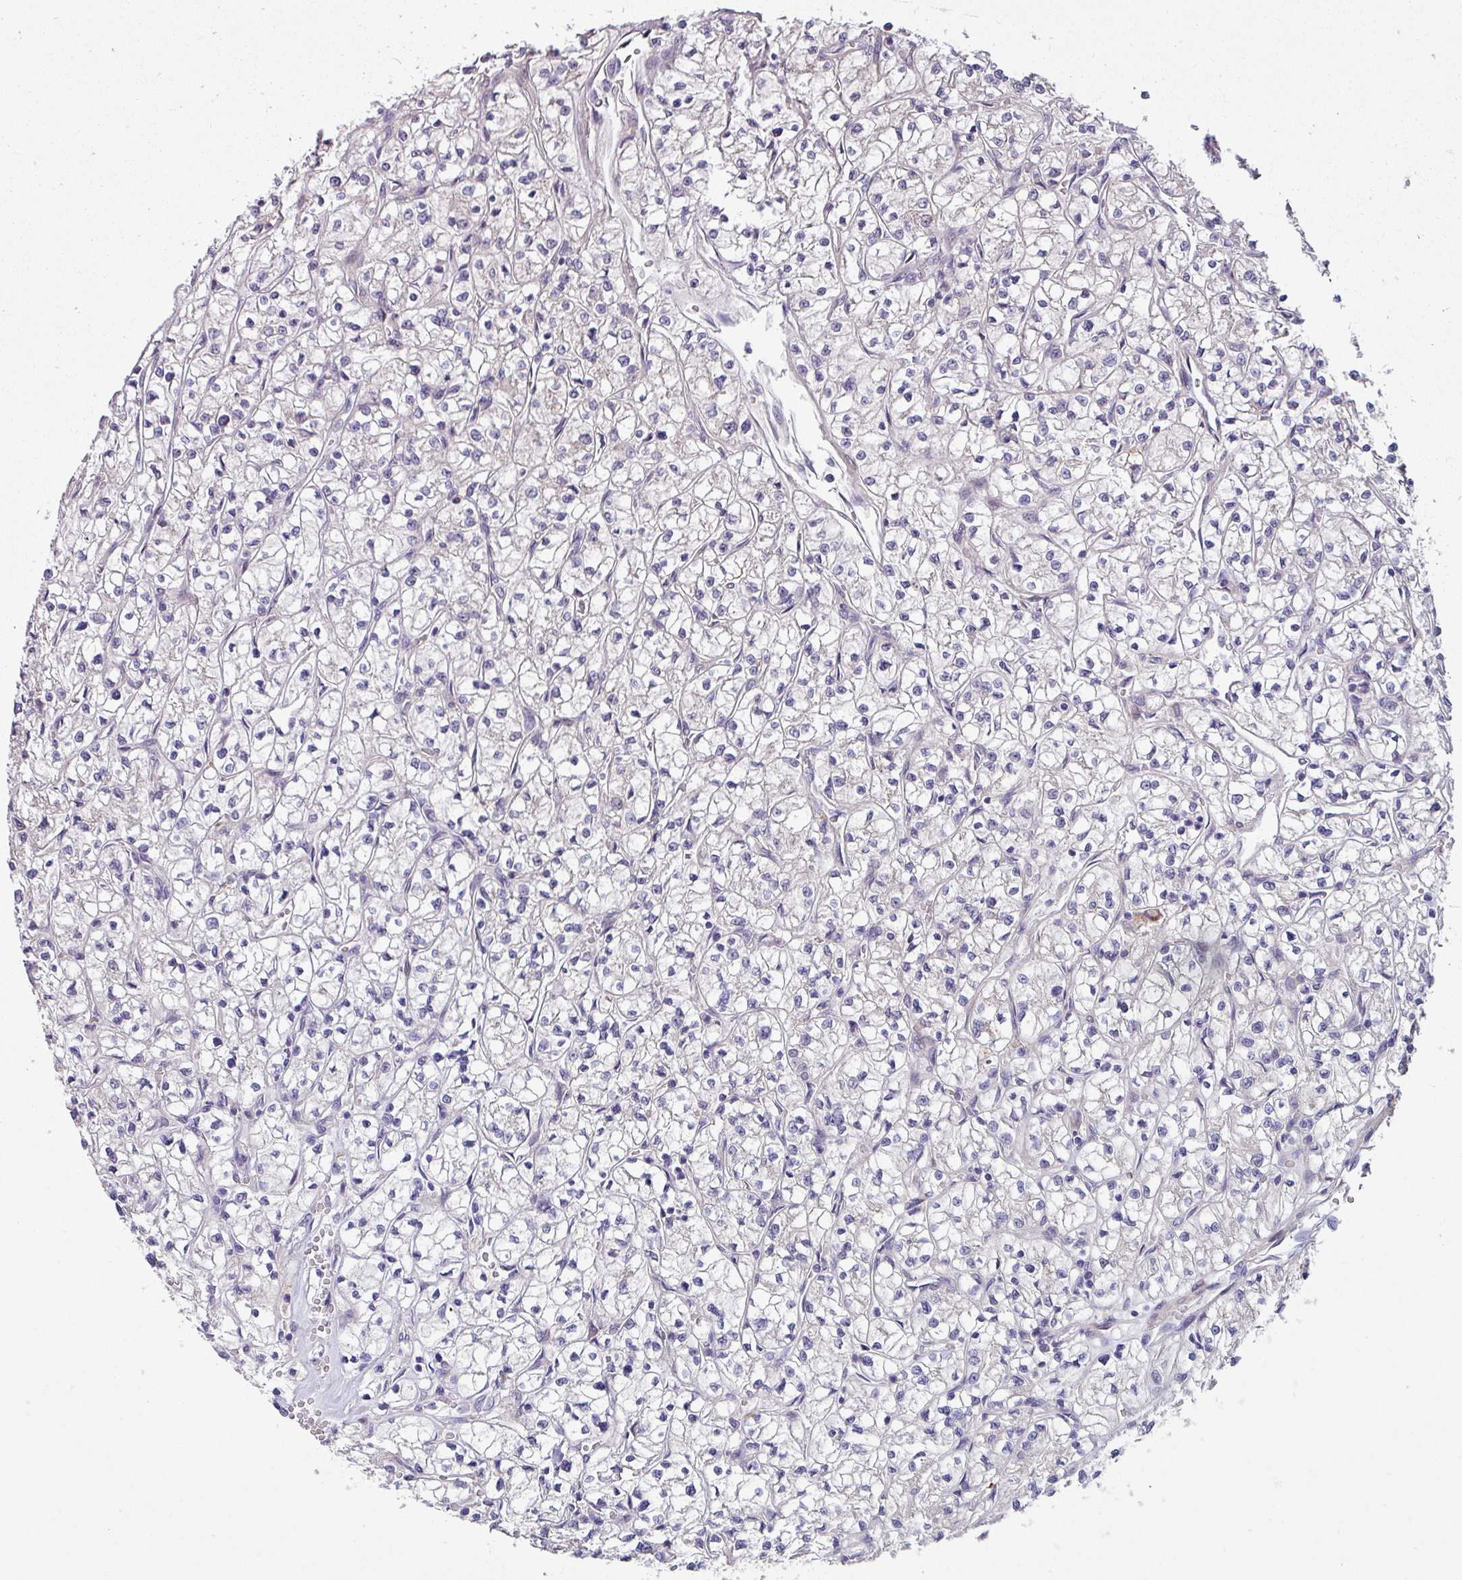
{"staining": {"intensity": "negative", "quantity": "none", "location": "none"}, "tissue": "renal cancer", "cell_type": "Tumor cells", "image_type": "cancer", "snomed": [{"axis": "morphology", "description": "Adenocarcinoma, NOS"}, {"axis": "topography", "description": "Kidney"}], "caption": "Renal cancer (adenocarcinoma) was stained to show a protein in brown. There is no significant staining in tumor cells.", "gene": "KLHL3", "patient": {"sex": "female", "age": 64}}